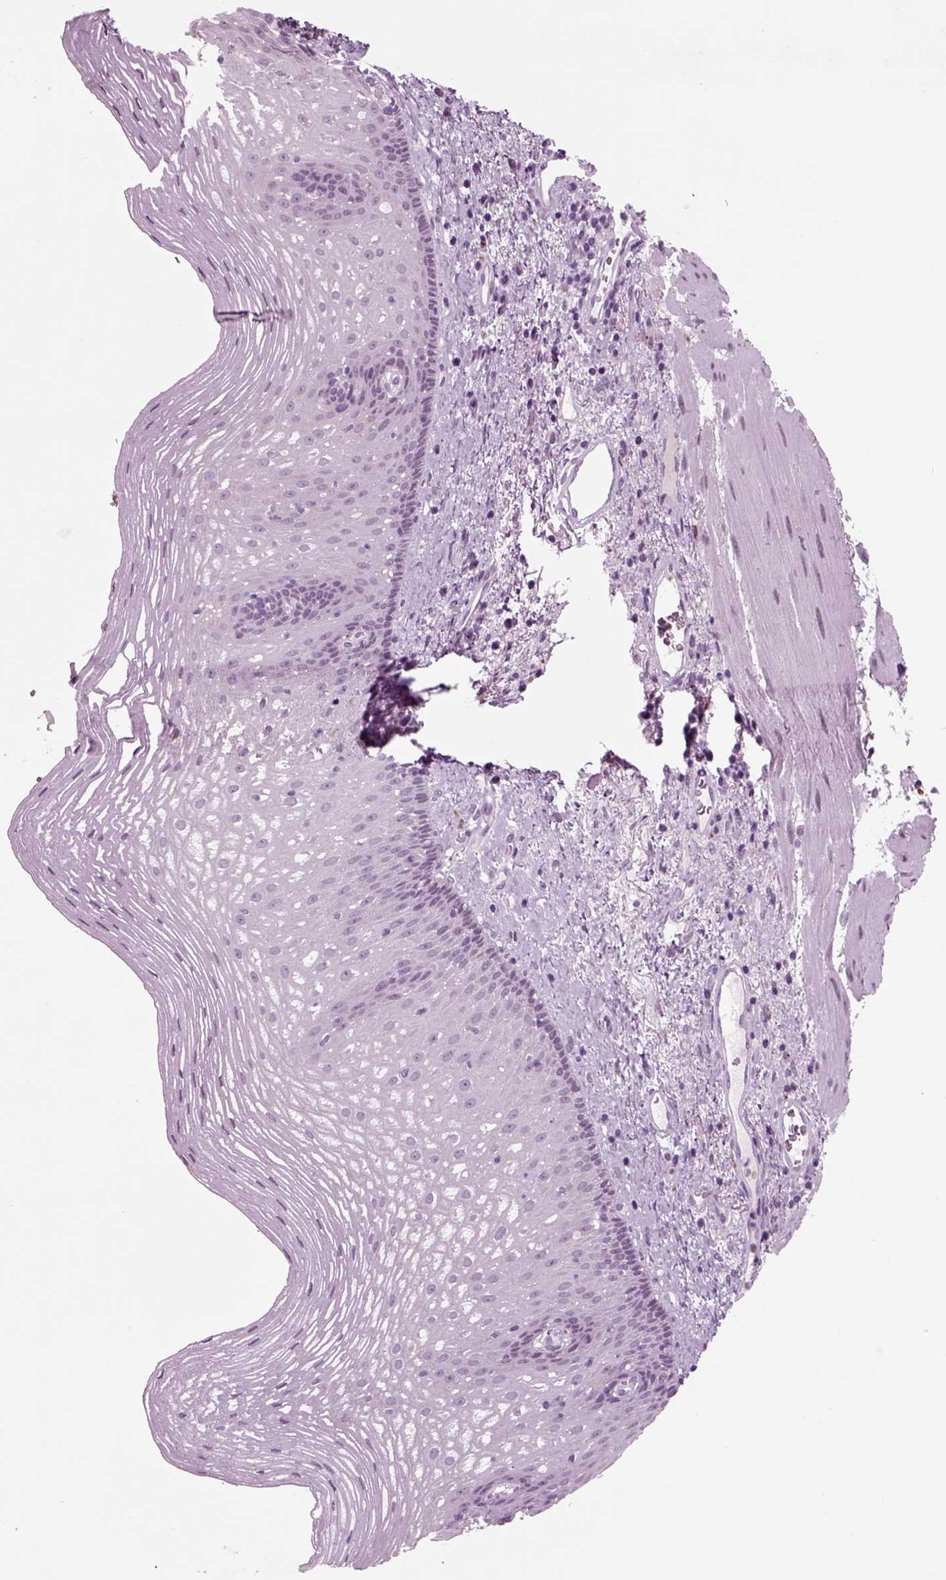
{"staining": {"intensity": "negative", "quantity": "none", "location": "none"}, "tissue": "esophagus", "cell_type": "Squamous epithelial cells", "image_type": "normal", "snomed": [{"axis": "morphology", "description": "Normal tissue, NOS"}, {"axis": "topography", "description": "Esophagus"}], "caption": "DAB immunohistochemical staining of normal esophagus reveals no significant staining in squamous epithelial cells. (Stains: DAB immunohistochemistry with hematoxylin counter stain, Microscopy: brightfield microscopy at high magnification).", "gene": "CHGB", "patient": {"sex": "male", "age": 76}}